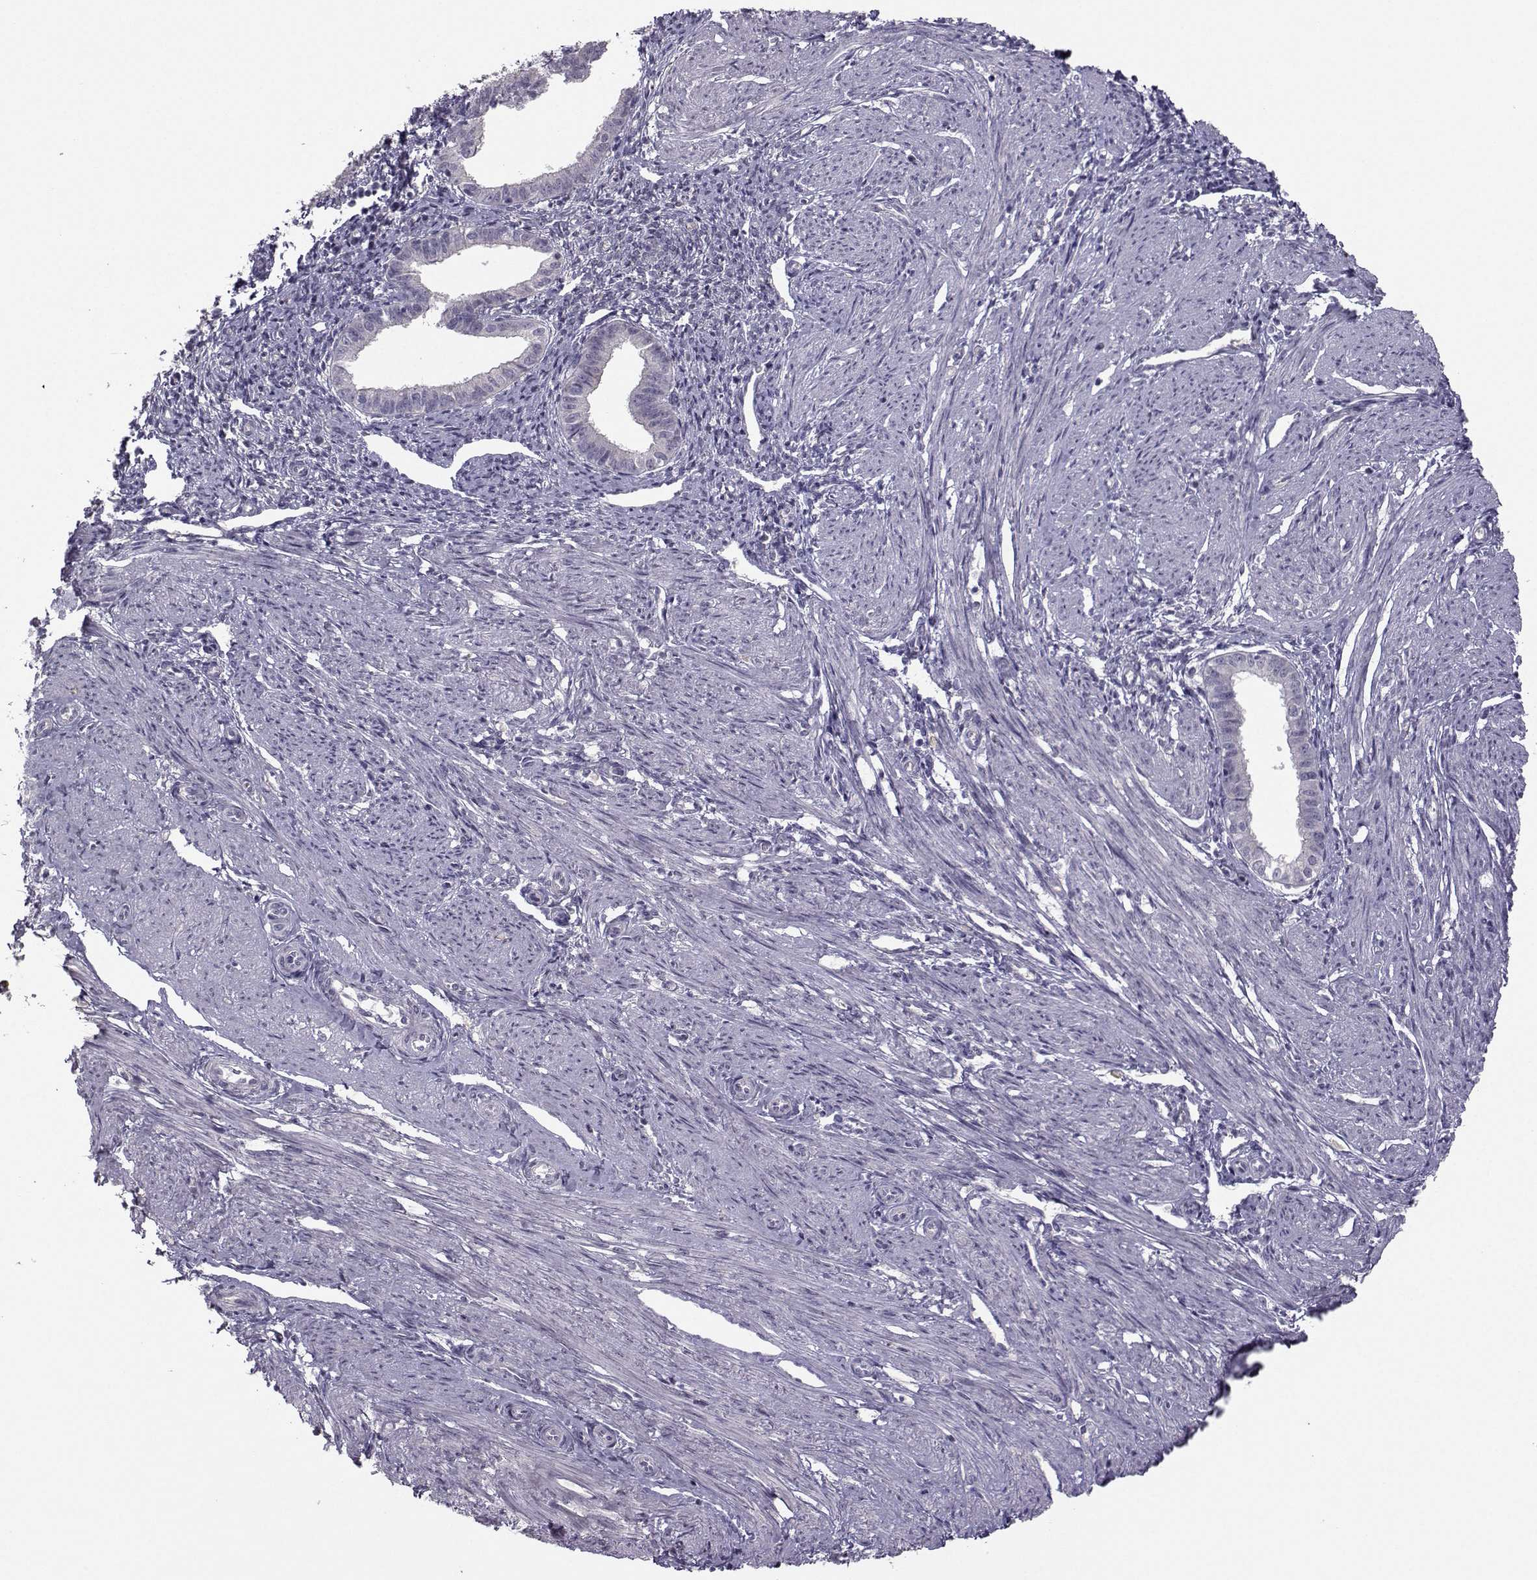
{"staining": {"intensity": "negative", "quantity": "none", "location": "none"}, "tissue": "endometrium", "cell_type": "Cells in endometrial stroma", "image_type": "normal", "snomed": [{"axis": "morphology", "description": "Normal tissue, NOS"}, {"axis": "topography", "description": "Endometrium"}], "caption": "A high-resolution image shows immunohistochemistry staining of unremarkable endometrium, which shows no significant staining in cells in endometrial stroma.", "gene": "FCAMR", "patient": {"sex": "female", "age": 37}}